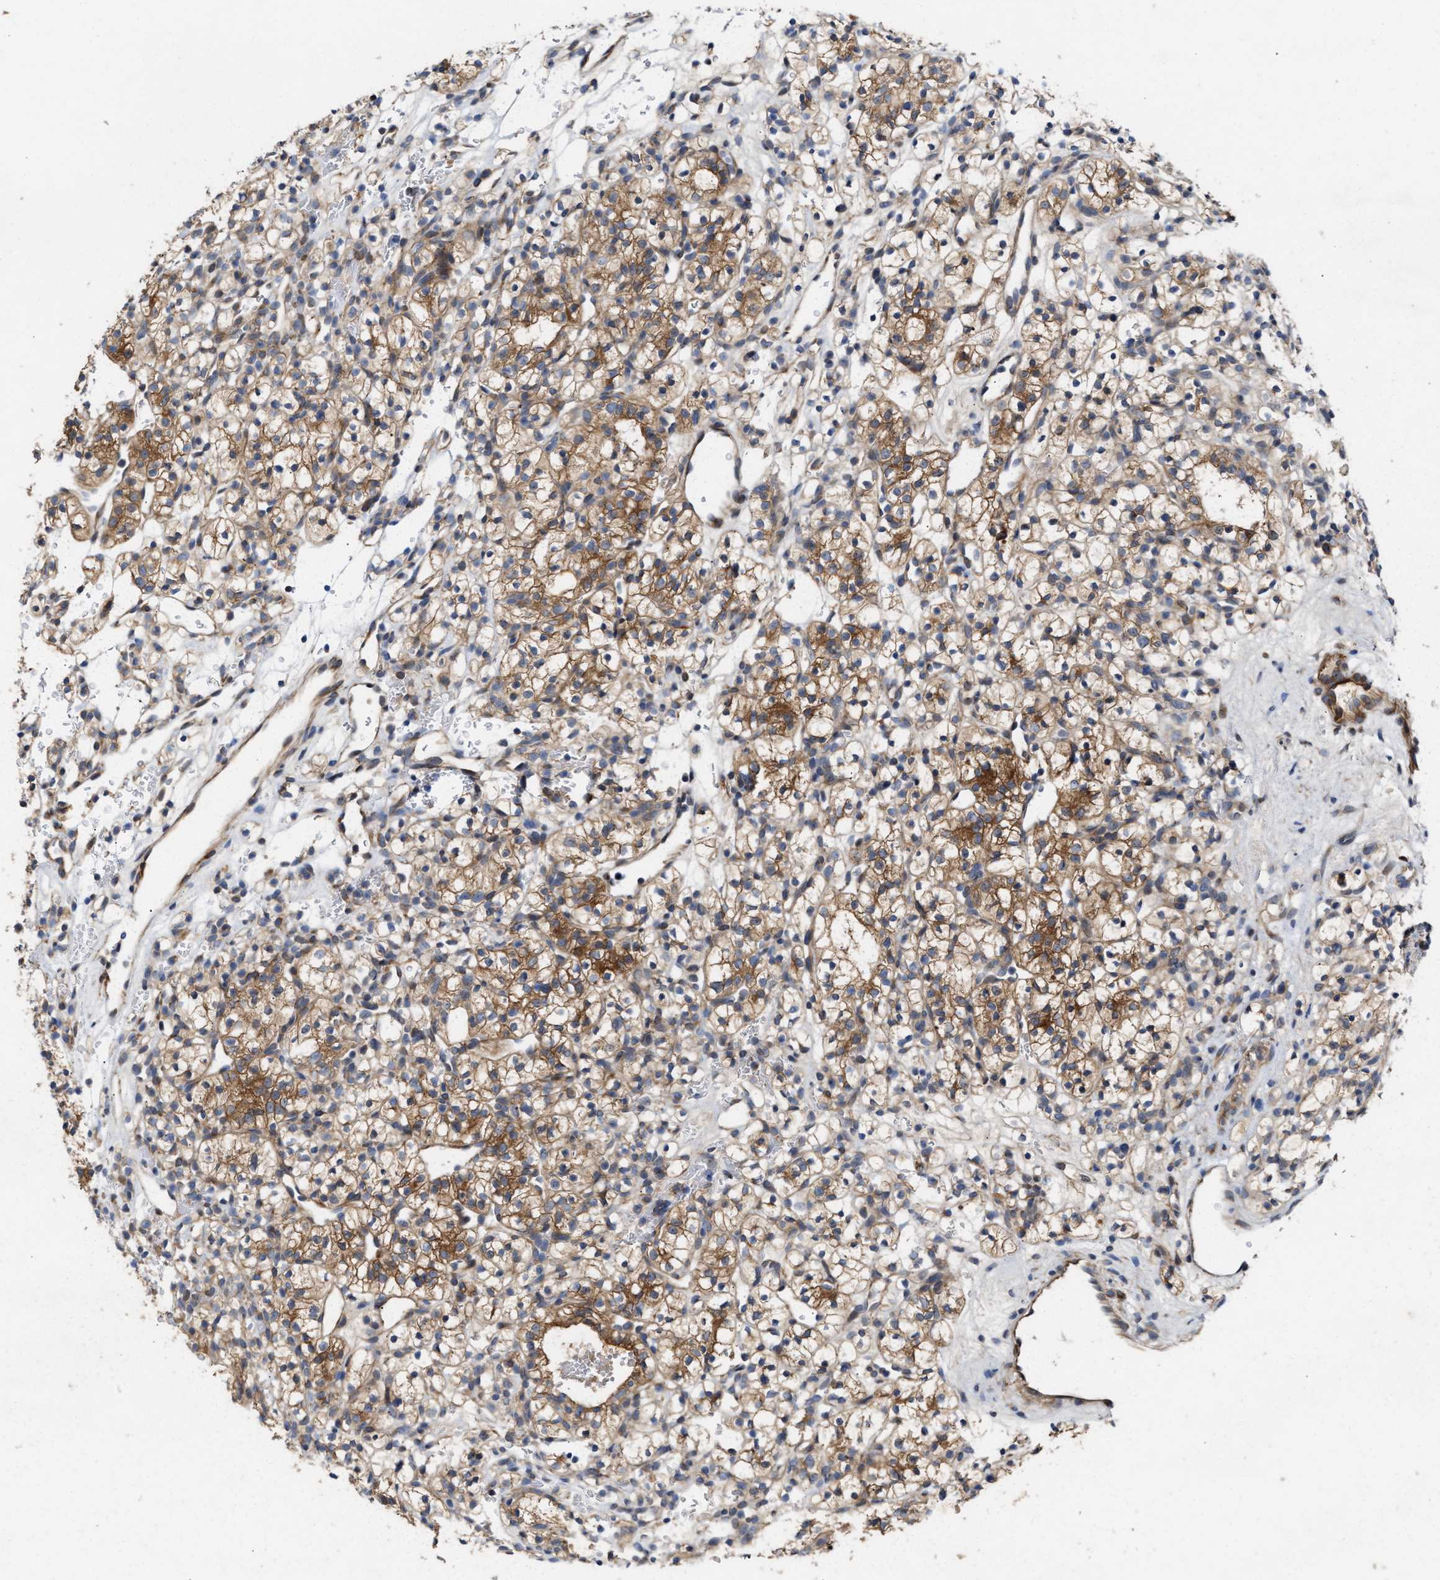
{"staining": {"intensity": "moderate", "quantity": ">75%", "location": "cytoplasmic/membranous"}, "tissue": "renal cancer", "cell_type": "Tumor cells", "image_type": "cancer", "snomed": [{"axis": "morphology", "description": "Adenocarcinoma, NOS"}, {"axis": "topography", "description": "Kidney"}], "caption": "Immunohistochemical staining of renal adenocarcinoma reveals medium levels of moderate cytoplasmic/membranous protein expression in approximately >75% of tumor cells. (IHC, brightfield microscopy, high magnification).", "gene": "BBLN", "patient": {"sex": "female", "age": 57}}